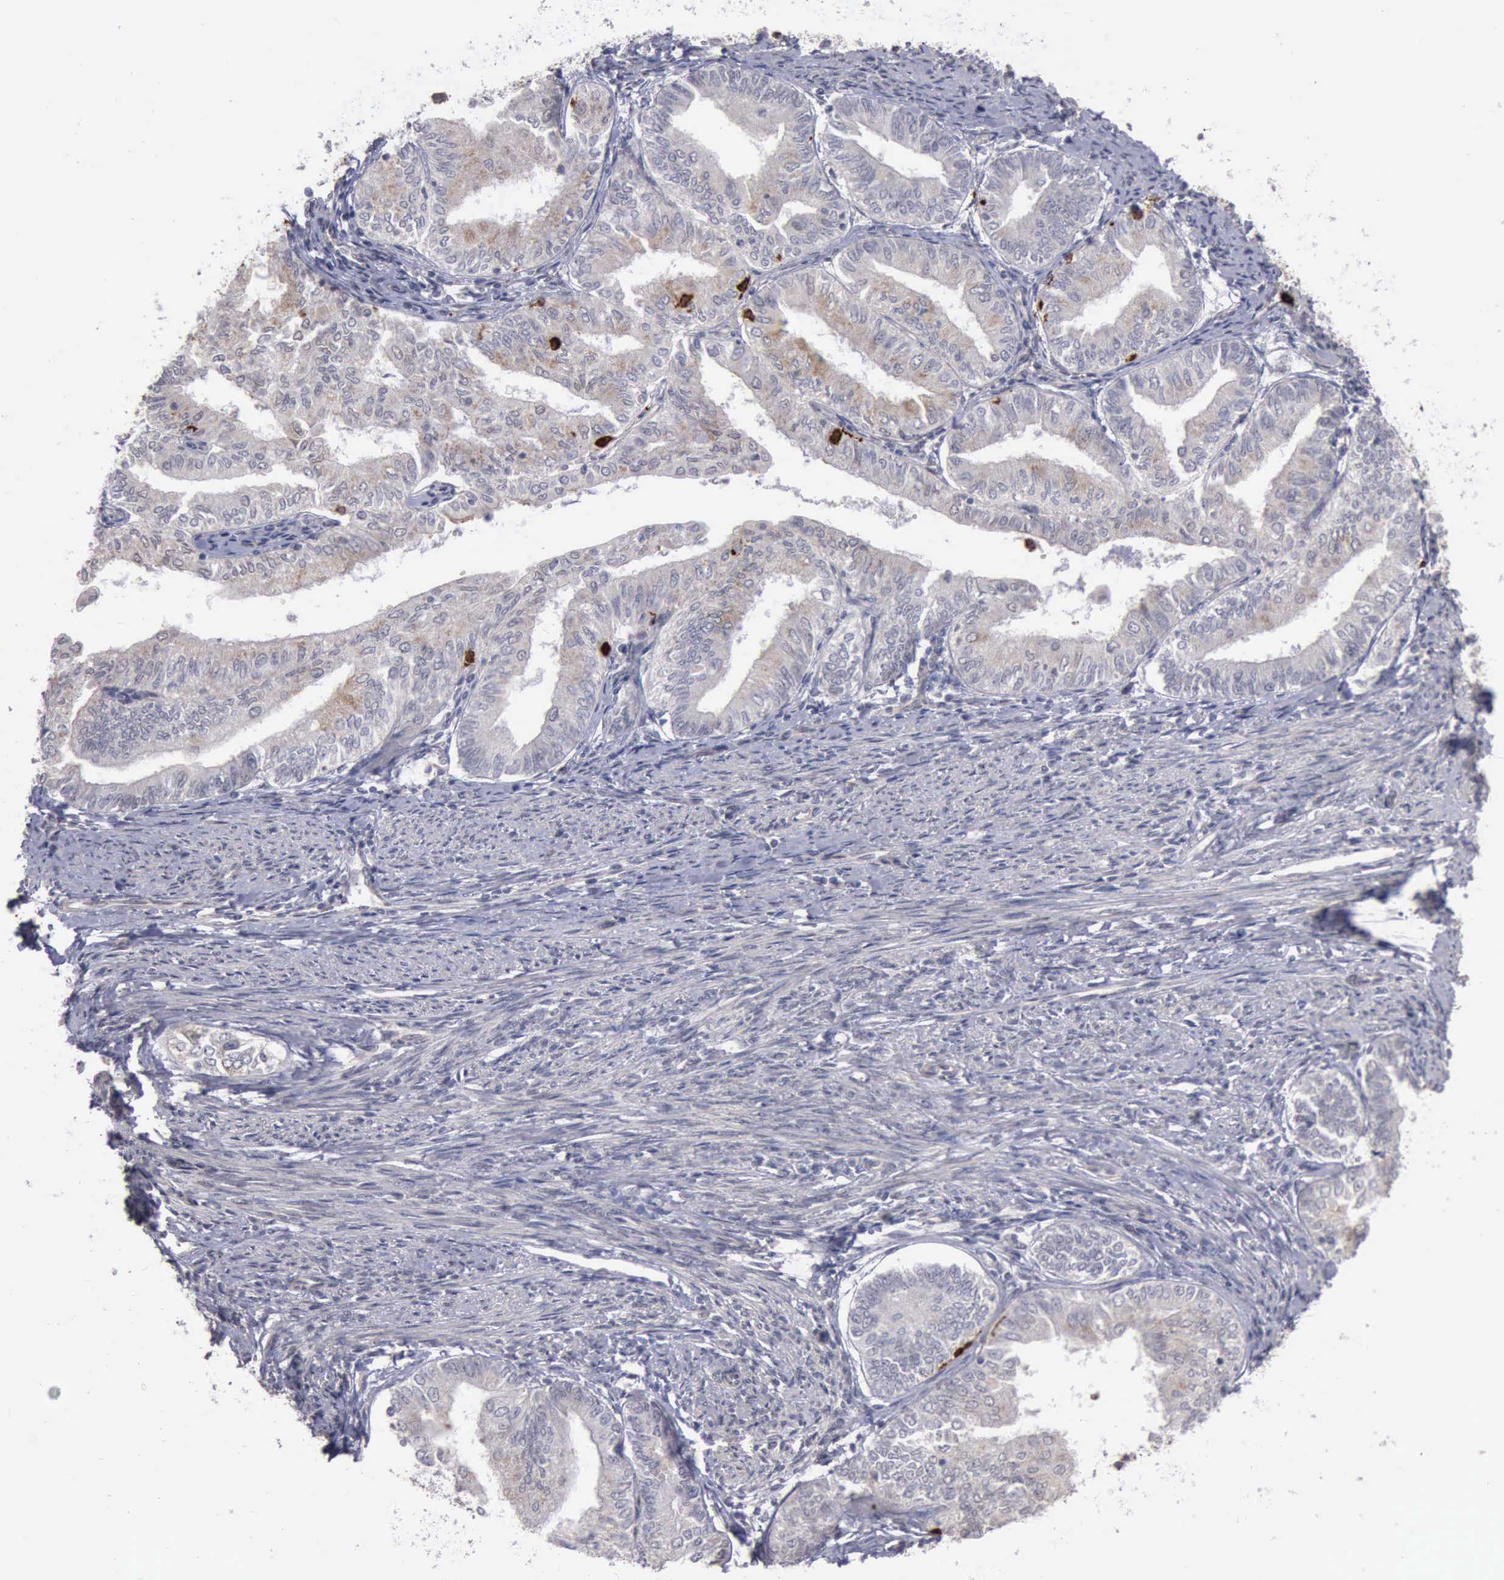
{"staining": {"intensity": "negative", "quantity": "none", "location": "none"}, "tissue": "endometrial cancer", "cell_type": "Tumor cells", "image_type": "cancer", "snomed": [{"axis": "morphology", "description": "Adenocarcinoma, NOS"}, {"axis": "topography", "description": "Endometrium"}], "caption": "Micrograph shows no protein expression in tumor cells of endometrial cancer tissue.", "gene": "MMP9", "patient": {"sex": "female", "age": 66}}